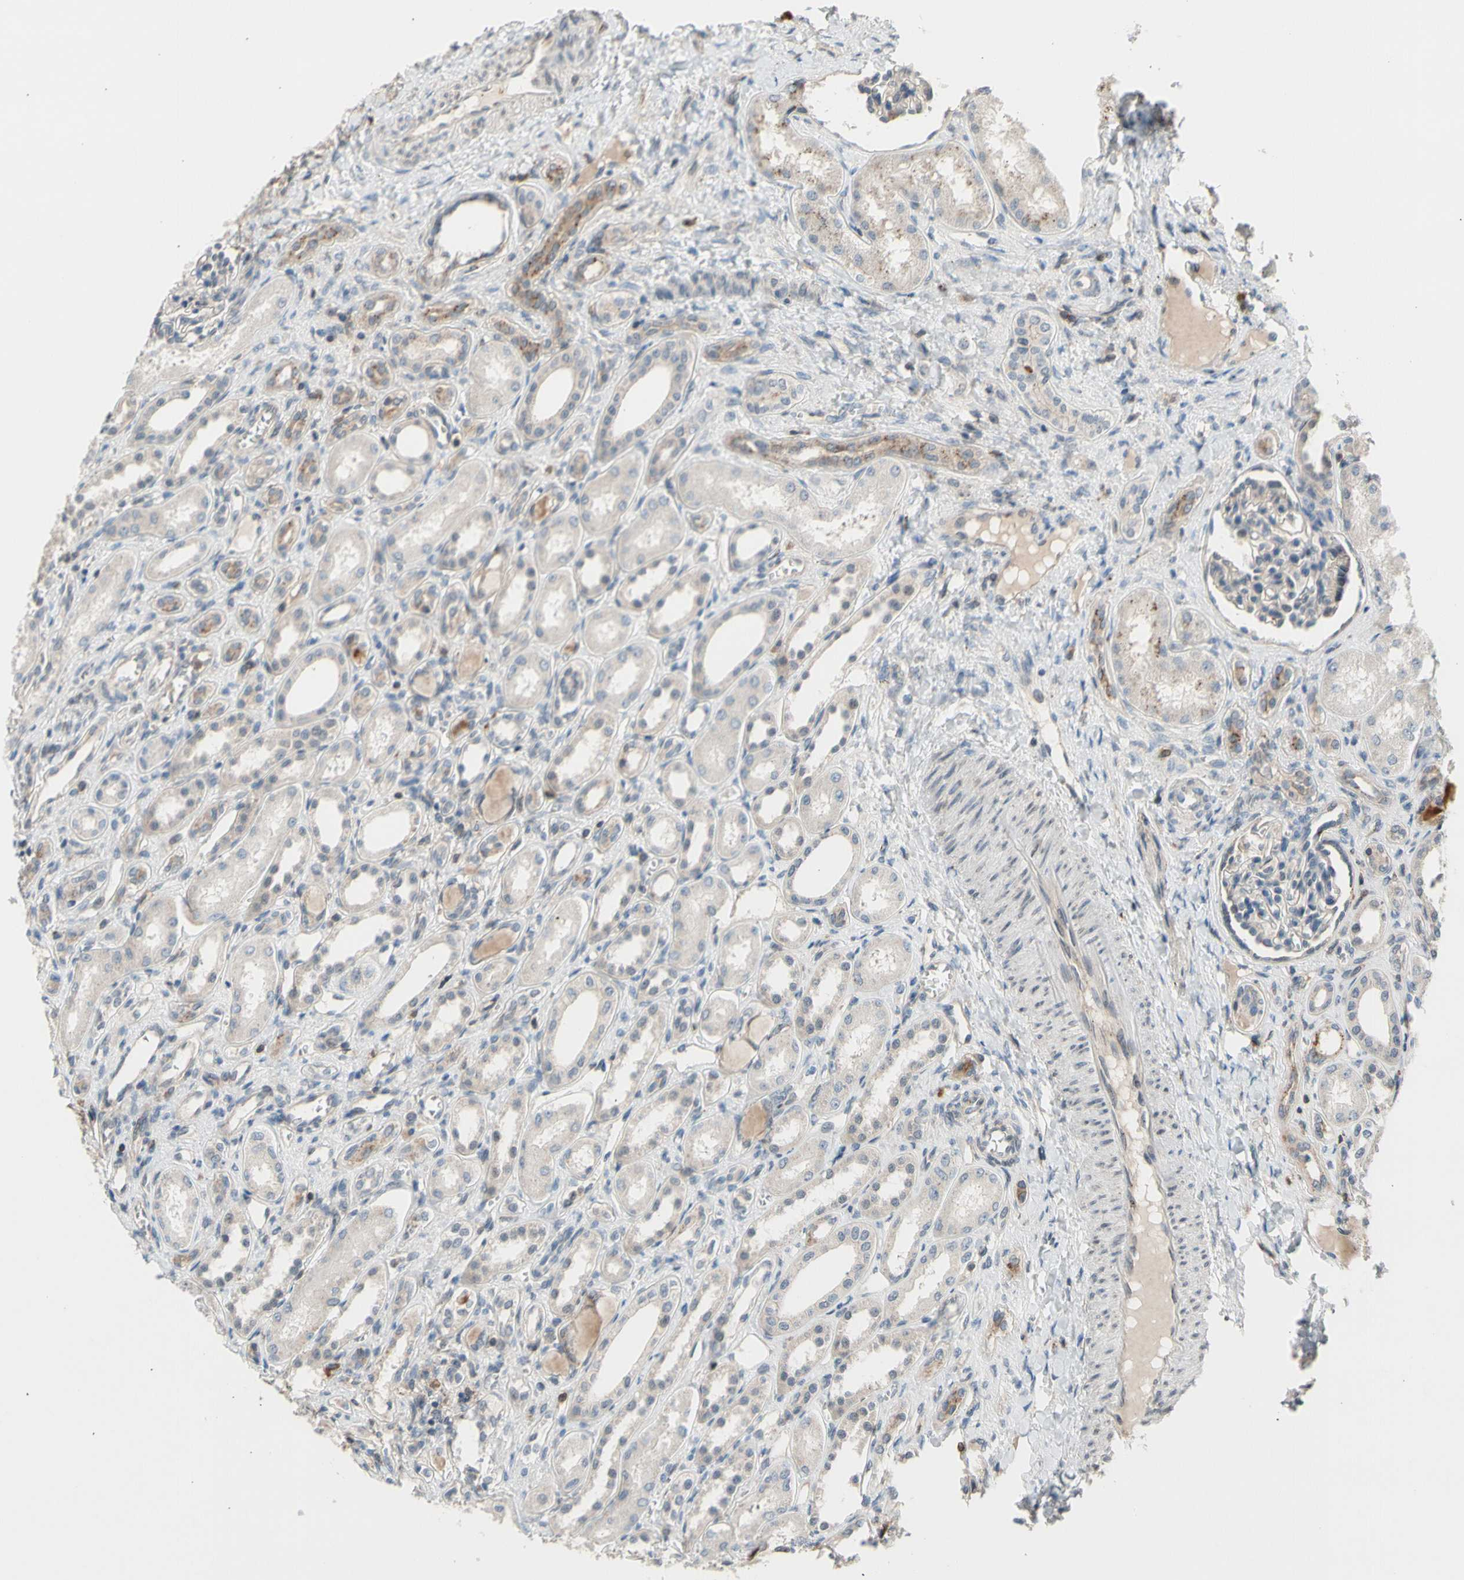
{"staining": {"intensity": "weak", "quantity": "25%-75%", "location": "cytoplasmic/membranous"}, "tissue": "kidney", "cell_type": "Cells in glomeruli", "image_type": "normal", "snomed": [{"axis": "morphology", "description": "Normal tissue, NOS"}, {"axis": "topography", "description": "Kidney"}], "caption": "Brown immunohistochemical staining in unremarkable human kidney reveals weak cytoplasmic/membranous positivity in approximately 25%-75% of cells in glomeruli. Ihc stains the protein of interest in brown and the nuclei are stained blue.", "gene": "GALNT5", "patient": {"sex": "male", "age": 7}}